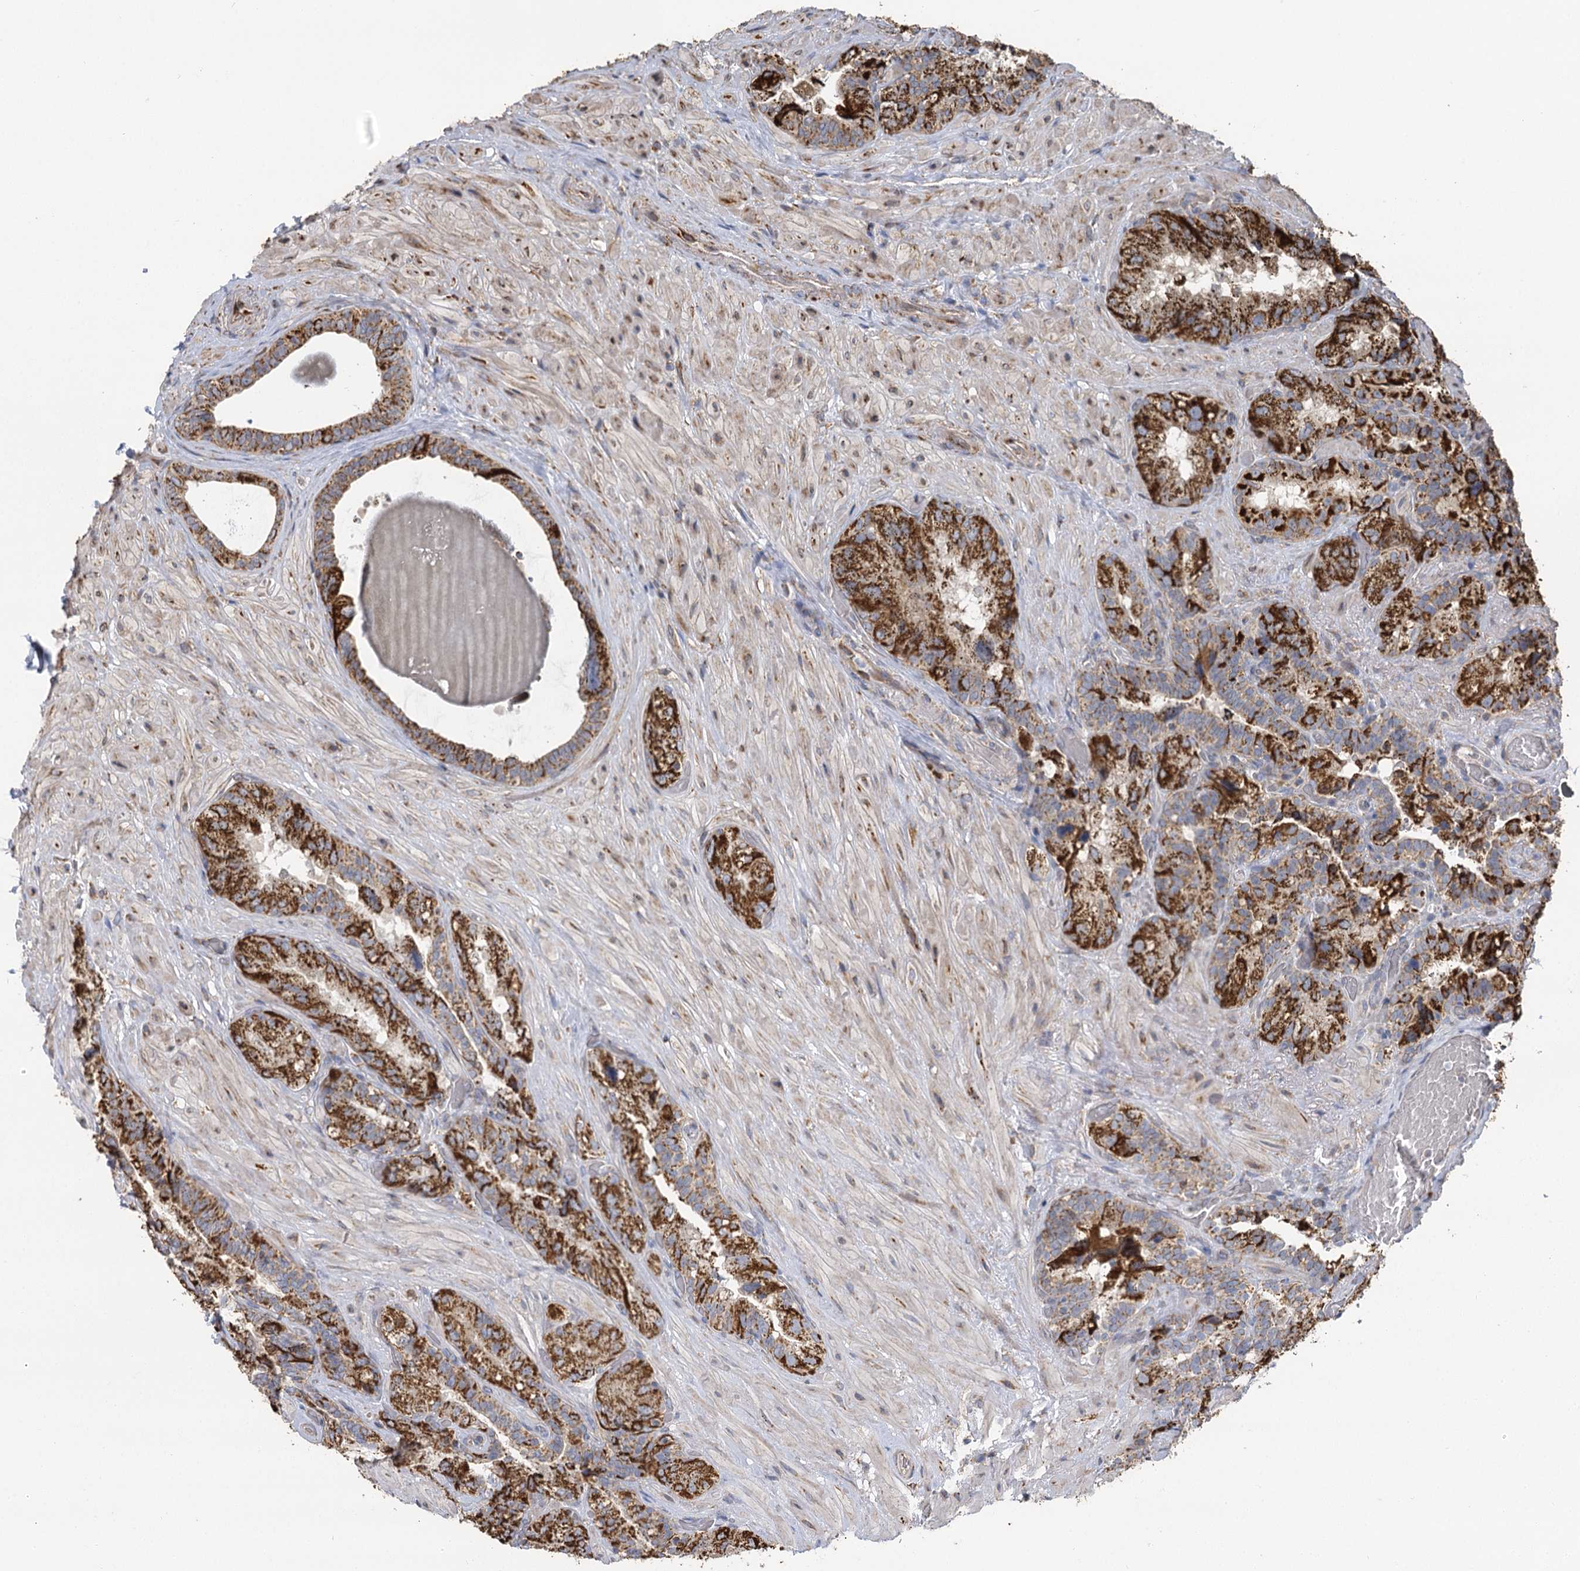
{"staining": {"intensity": "strong", "quantity": ">75%", "location": "cytoplasmic/membranous"}, "tissue": "seminal vesicle", "cell_type": "Glandular cells", "image_type": "normal", "snomed": [{"axis": "morphology", "description": "Normal tissue, NOS"}, {"axis": "topography", "description": "Prostate and seminal vesicle, NOS"}, {"axis": "topography", "description": "Prostate"}, {"axis": "topography", "description": "Seminal veicle"}], "caption": "IHC (DAB (3,3'-diaminobenzidine)) staining of benign seminal vesicle shows strong cytoplasmic/membranous protein staining in about >75% of glandular cells. (brown staining indicates protein expression, while blue staining denotes nuclei).", "gene": "IL11RA", "patient": {"sex": "male", "age": 67}}